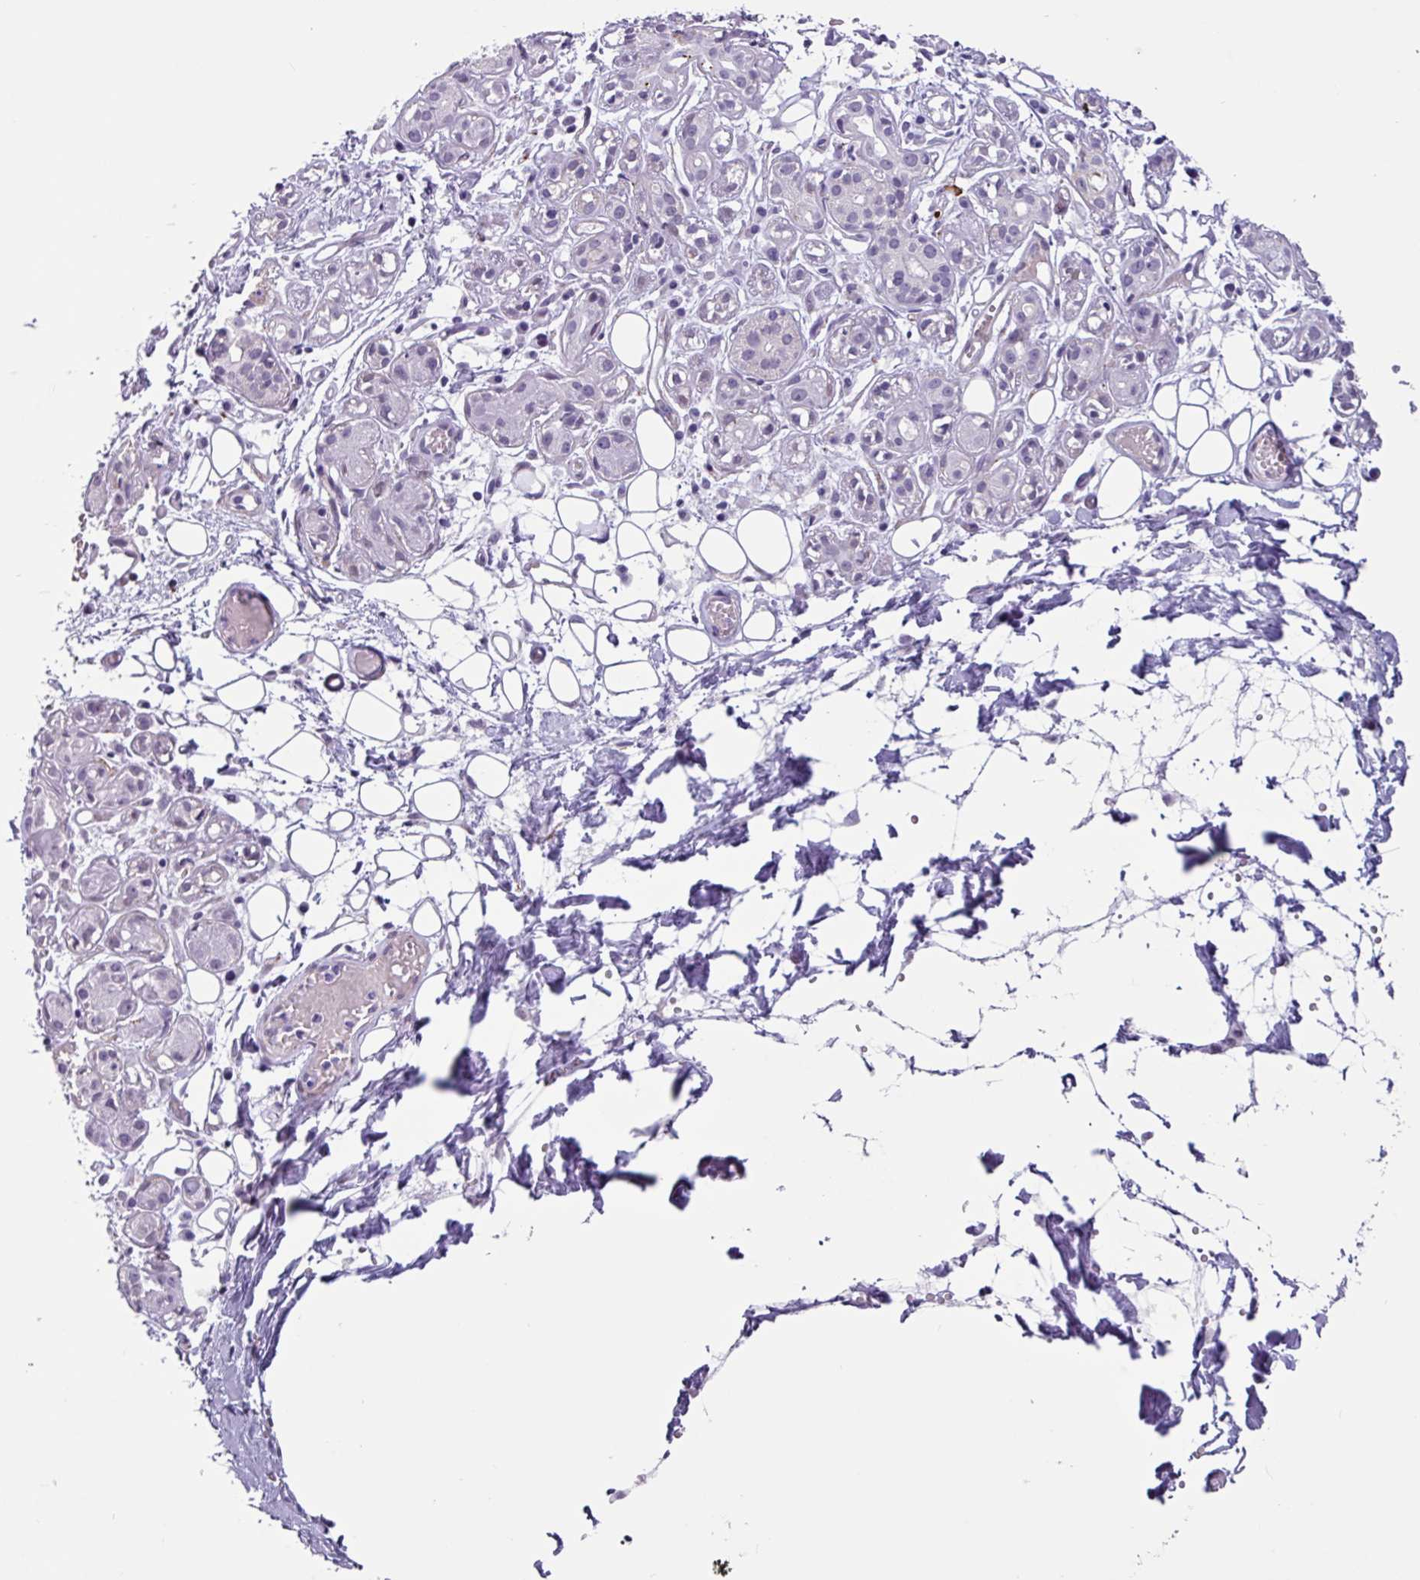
{"staining": {"intensity": "negative", "quantity": "none", "location": "none"}, "tissue": "salivary gland", "cell_type": "Glandular cells", "image_type": "normal", "snomed": [{"axis": "morphology", "description": "Normal tissue, NOS"}, {"axis": "topography", "description": "Salivary gland"}], "caption": "Photomicrograph shows no significant protein expression in glandular cells of benign salivary gland.", "gene": "OTX1", "patient": {"sex": "male", "age": 54}}